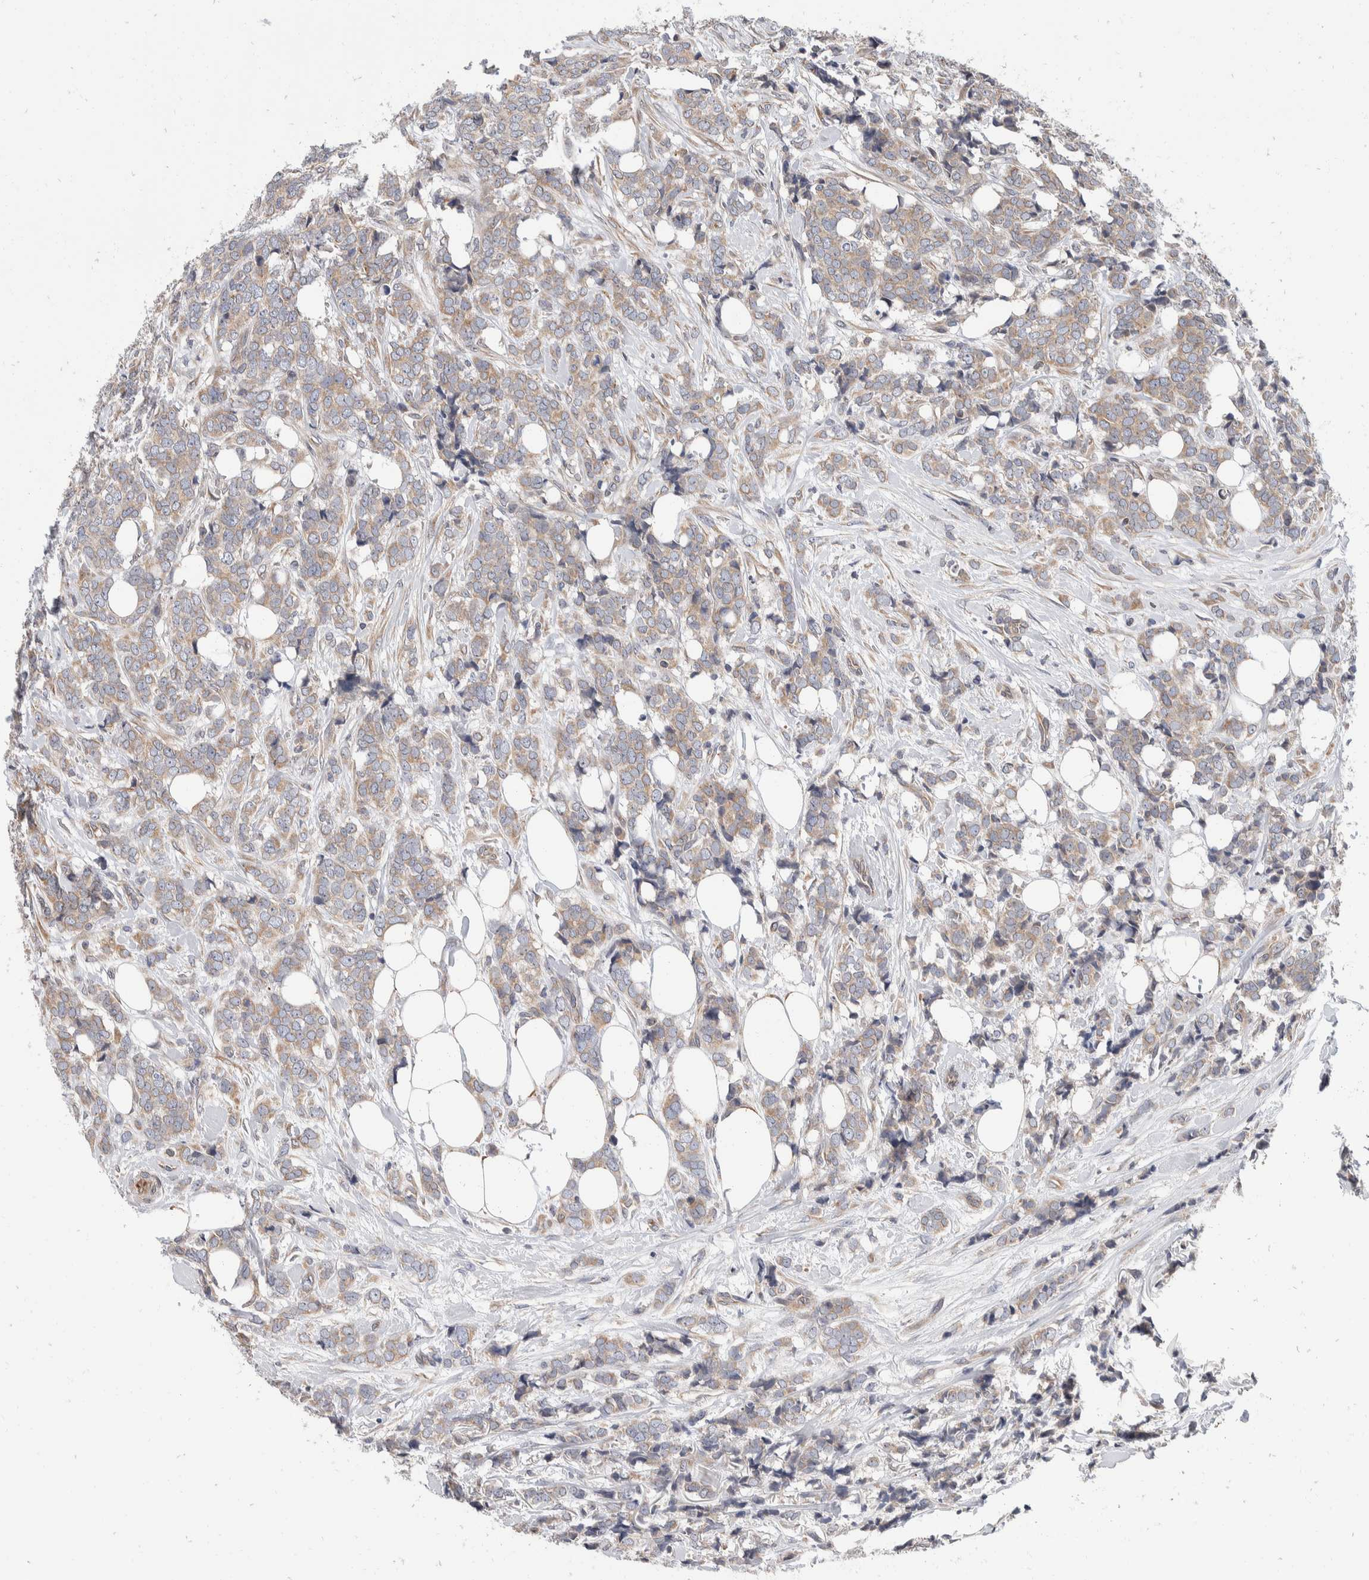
{"staining": {"intensity": "weak", "quantity": ">75%", "location": "cytoplasmic/membranous"}, "tissue": "breast cancer", "cell_type": "Tumor cells", "image_type": "cancer", "snomed": [{"axis": "morphology", "description": "Lobular carcinoma"}, {"axis": "topography", "description": "Skin"}, {"axis": "topography", "description": "Breast"}], "caption": "IHC image of breast cancer (lobular carcinoma) stained for a protein (brown), which exhibits low levels of weak cytoplasmic/membranous positivity in about >75% of tumor cells.", "gene": "TMEM245", "patient": {"sex": "female", "age": 46}}